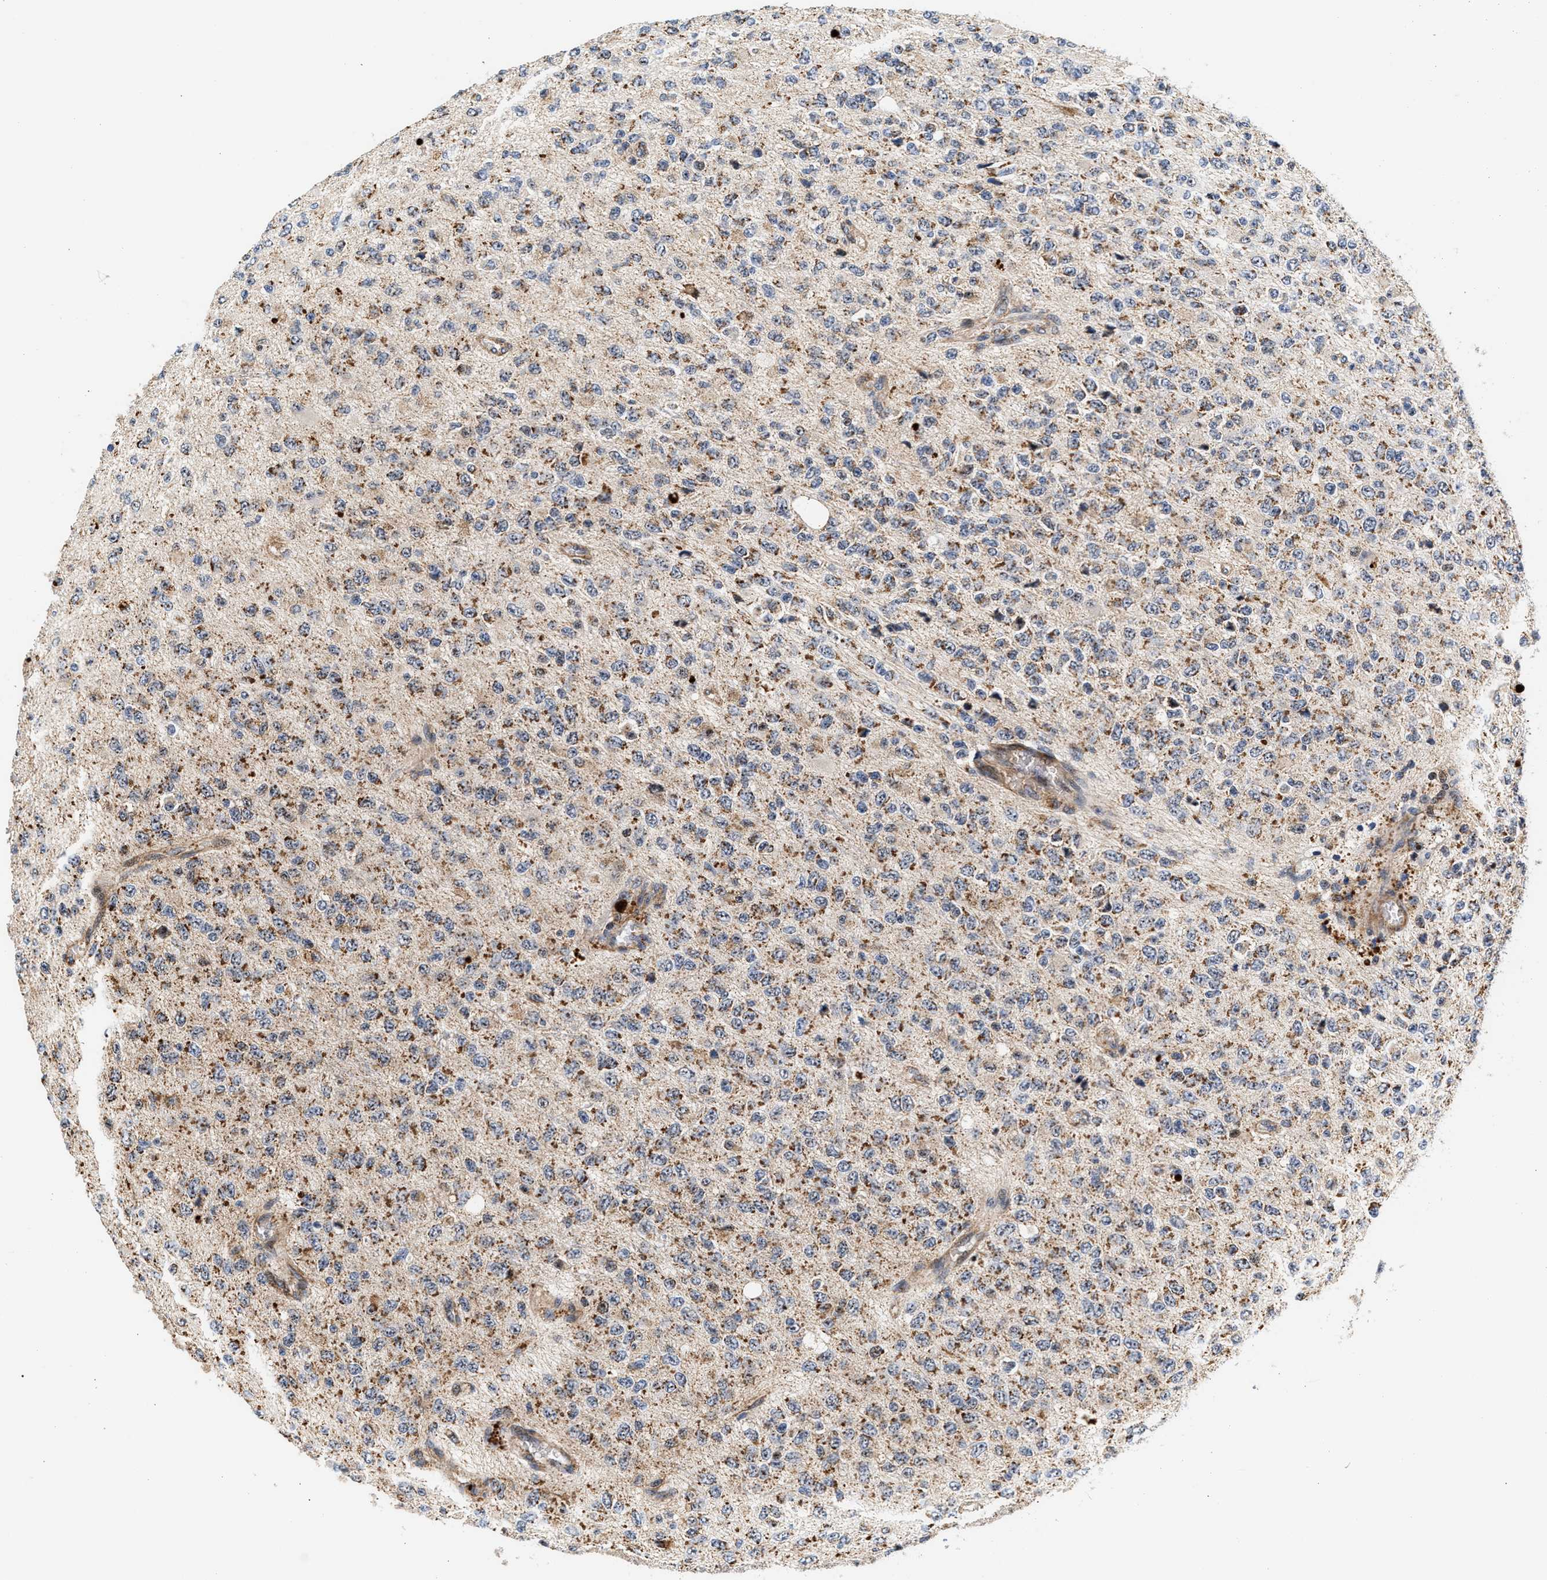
{"staining": {"intensity": "weak", "quantity": ">75%", "location": "cytoplasmic/membranous"}, "tissue": "glioma", "cell_type": "Tumor cells", "image_type": "cancer", "snomed": [{"axis": "morphology", "description": "Glioma, malignant, High grade"}, {"axis": "topography", "description": "pancreas cauda"}], "caption": "A brown stain shows weak cytoplasmic/membranous staining of a protein in human malignant high-grade glioma tumor cells. The protein of interest is stained brown, and the nuclei are stained in blue (DAB (3,3'-diaminobenzidine) IHC with brightfield microscopy, high magnification).", "gene": "SGK1", "patient": {"sex": "male", "age": 60}}